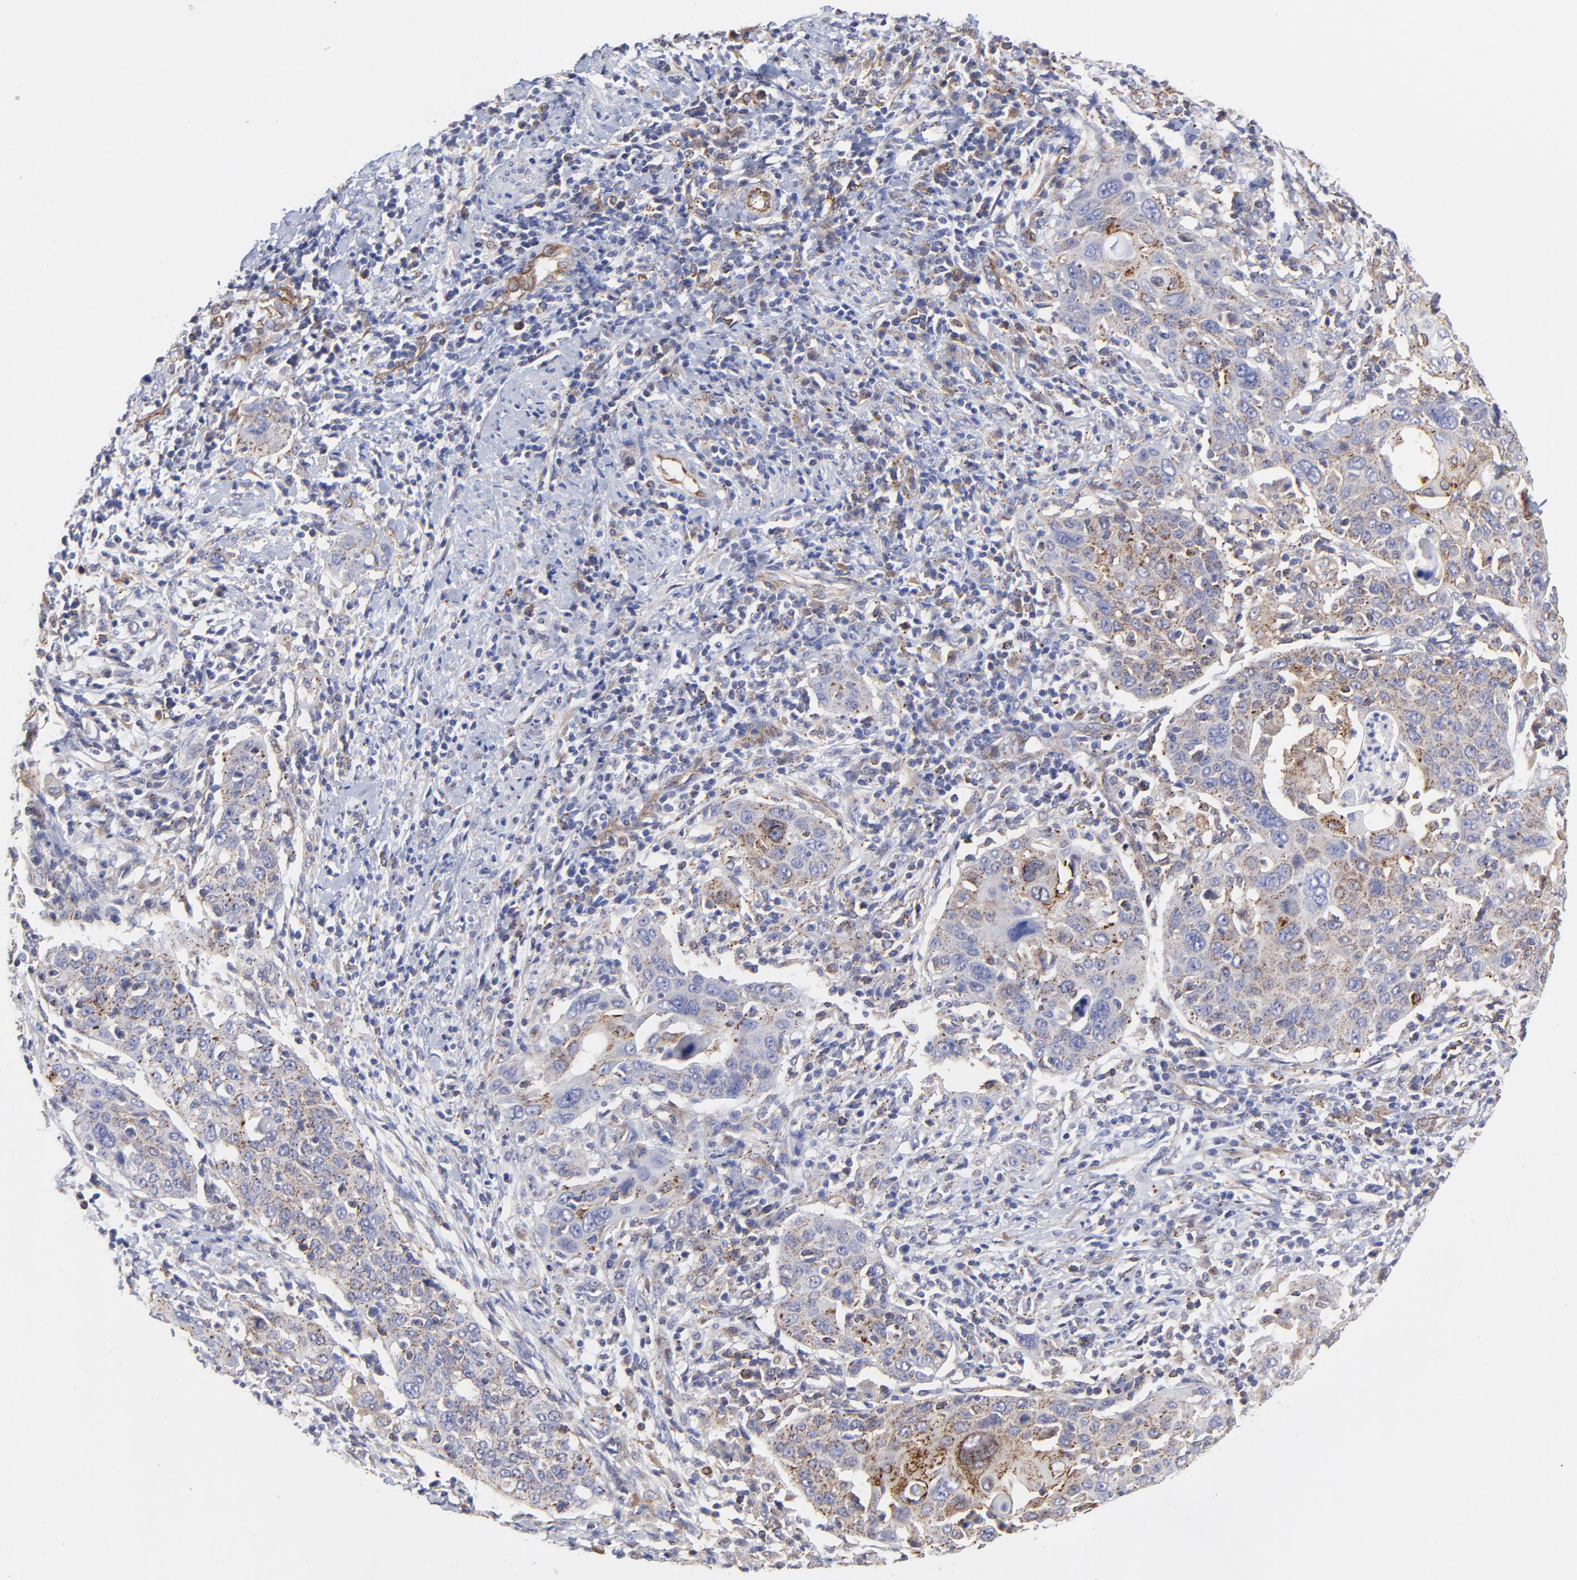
{"staining": {"intensity": "moderate", "quantity": ">75%", "location": "cytoplasmic/membranous"}, "tissue": "cervical cancer", "cell_type": "Tumor cells", "image_type": "cancer", "snomed": [{"axis": "morphology", "description": "Squamous cell carcinoma, NOS"}, {"axis": "topography", "description": "Cervix"}], "caption": "About >75% of tumor cells in human squamous cell carcinoma (cervical) display moderate cytoplasmic/membranous protein staining as visualized by brown immunohistochemical staining.", "gene": "COX8C", "patient": {"sex": "female", "age": 54}}